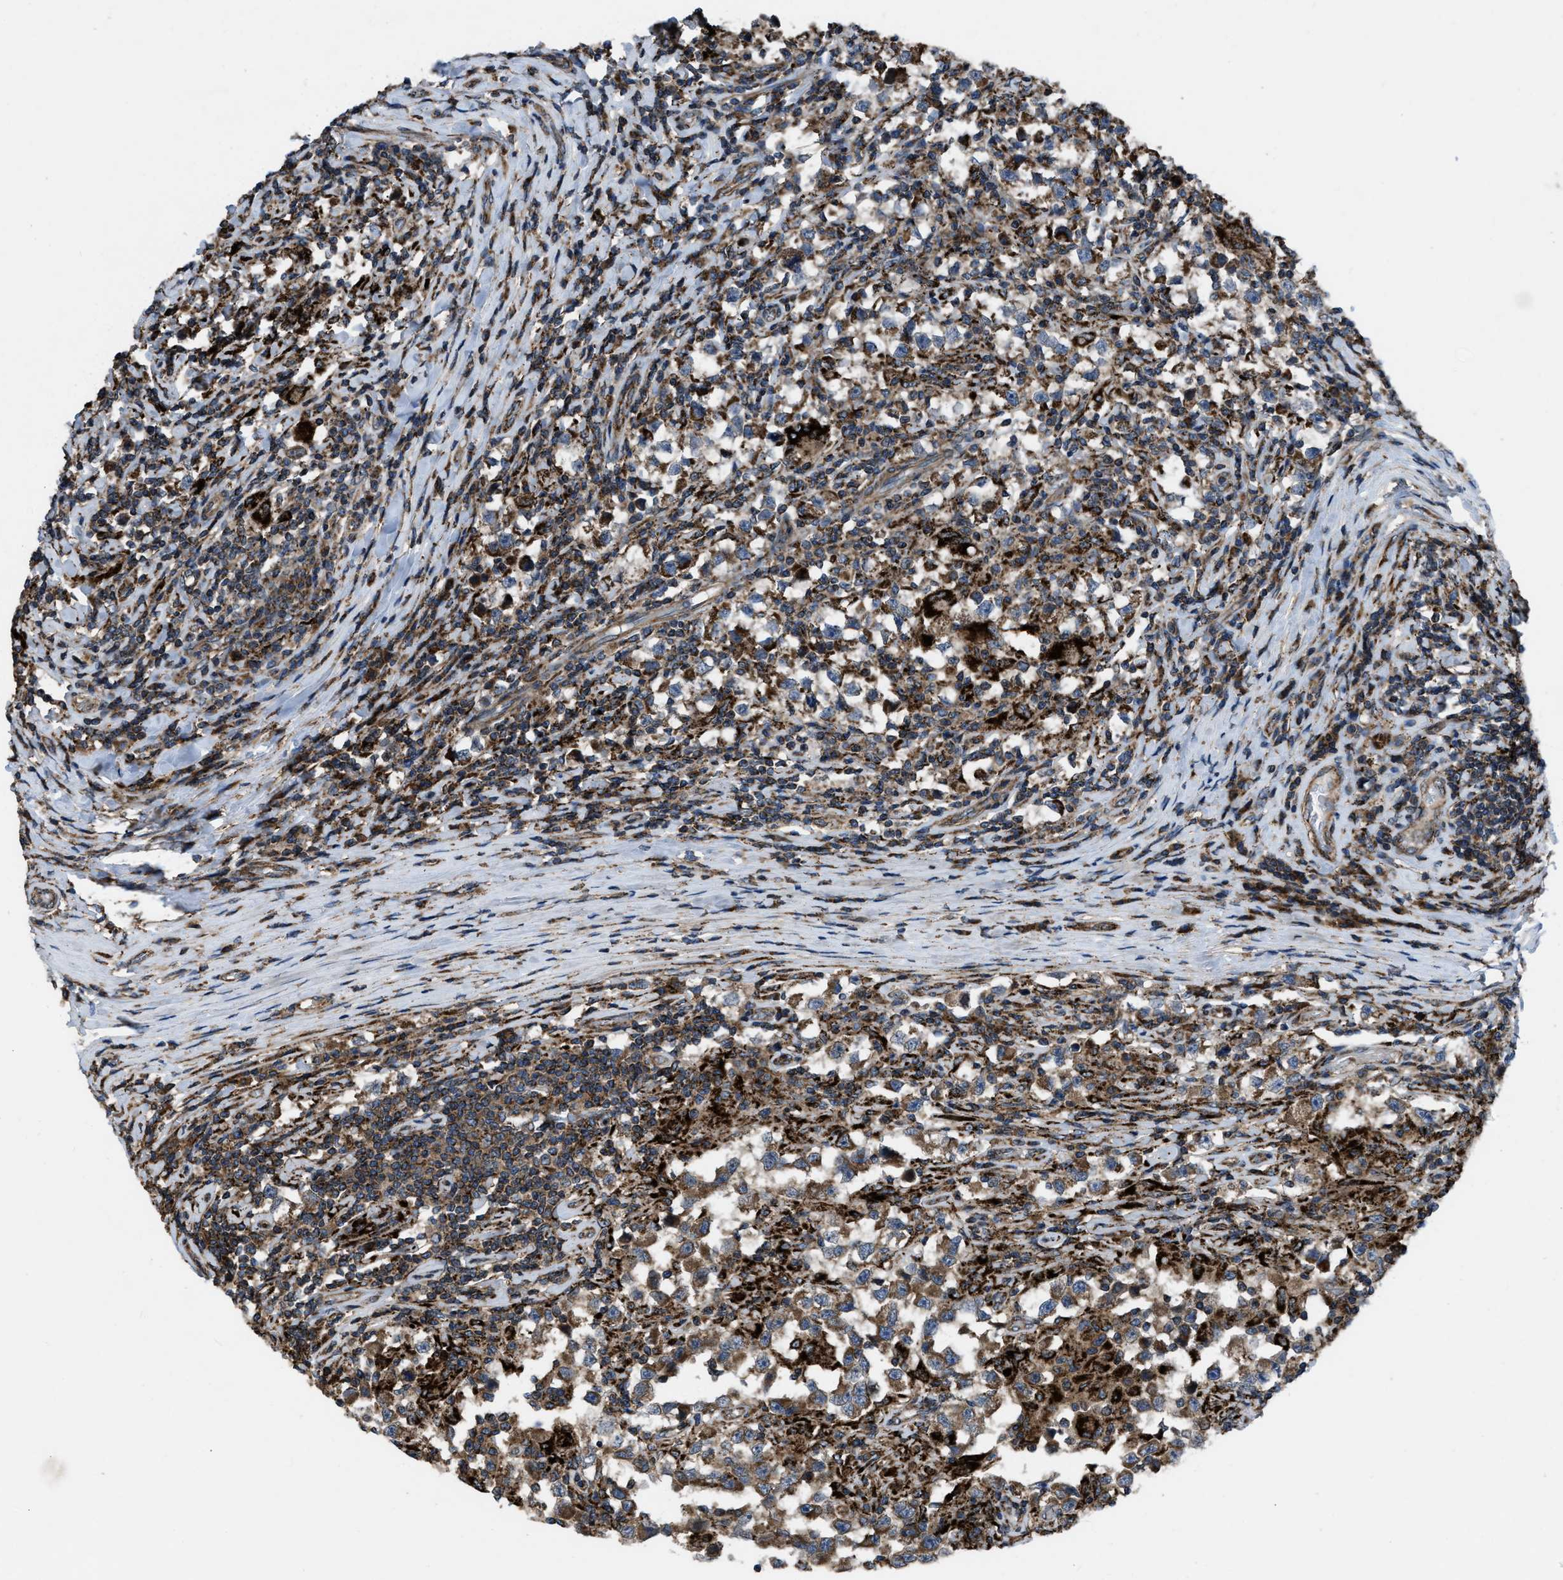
{"staining": {"intensity": "moderate", "quantity": ">75%", "location": "cytoplasmic/membranous"}, "tissue": "testis cancer", "cell_type": "Tumor cells", "image_type": "cancer", "snomed": [{"axis": "morphology", "description": "Carcinoma, Embryonal, NOS"}, {"axis": "topography", "description": "Testis"}], "caption": "IHC micrograph of neoplastic tissue: human testis cancer stained using IHC displays medium levels of moderate protein expression localized specifically in the cytoplasmic/membranous of tumor cells, appearing as a cytoplasmic/membranous brown color.", "gene": "PER3", "patient": {"sex": "male", "age": 21}}